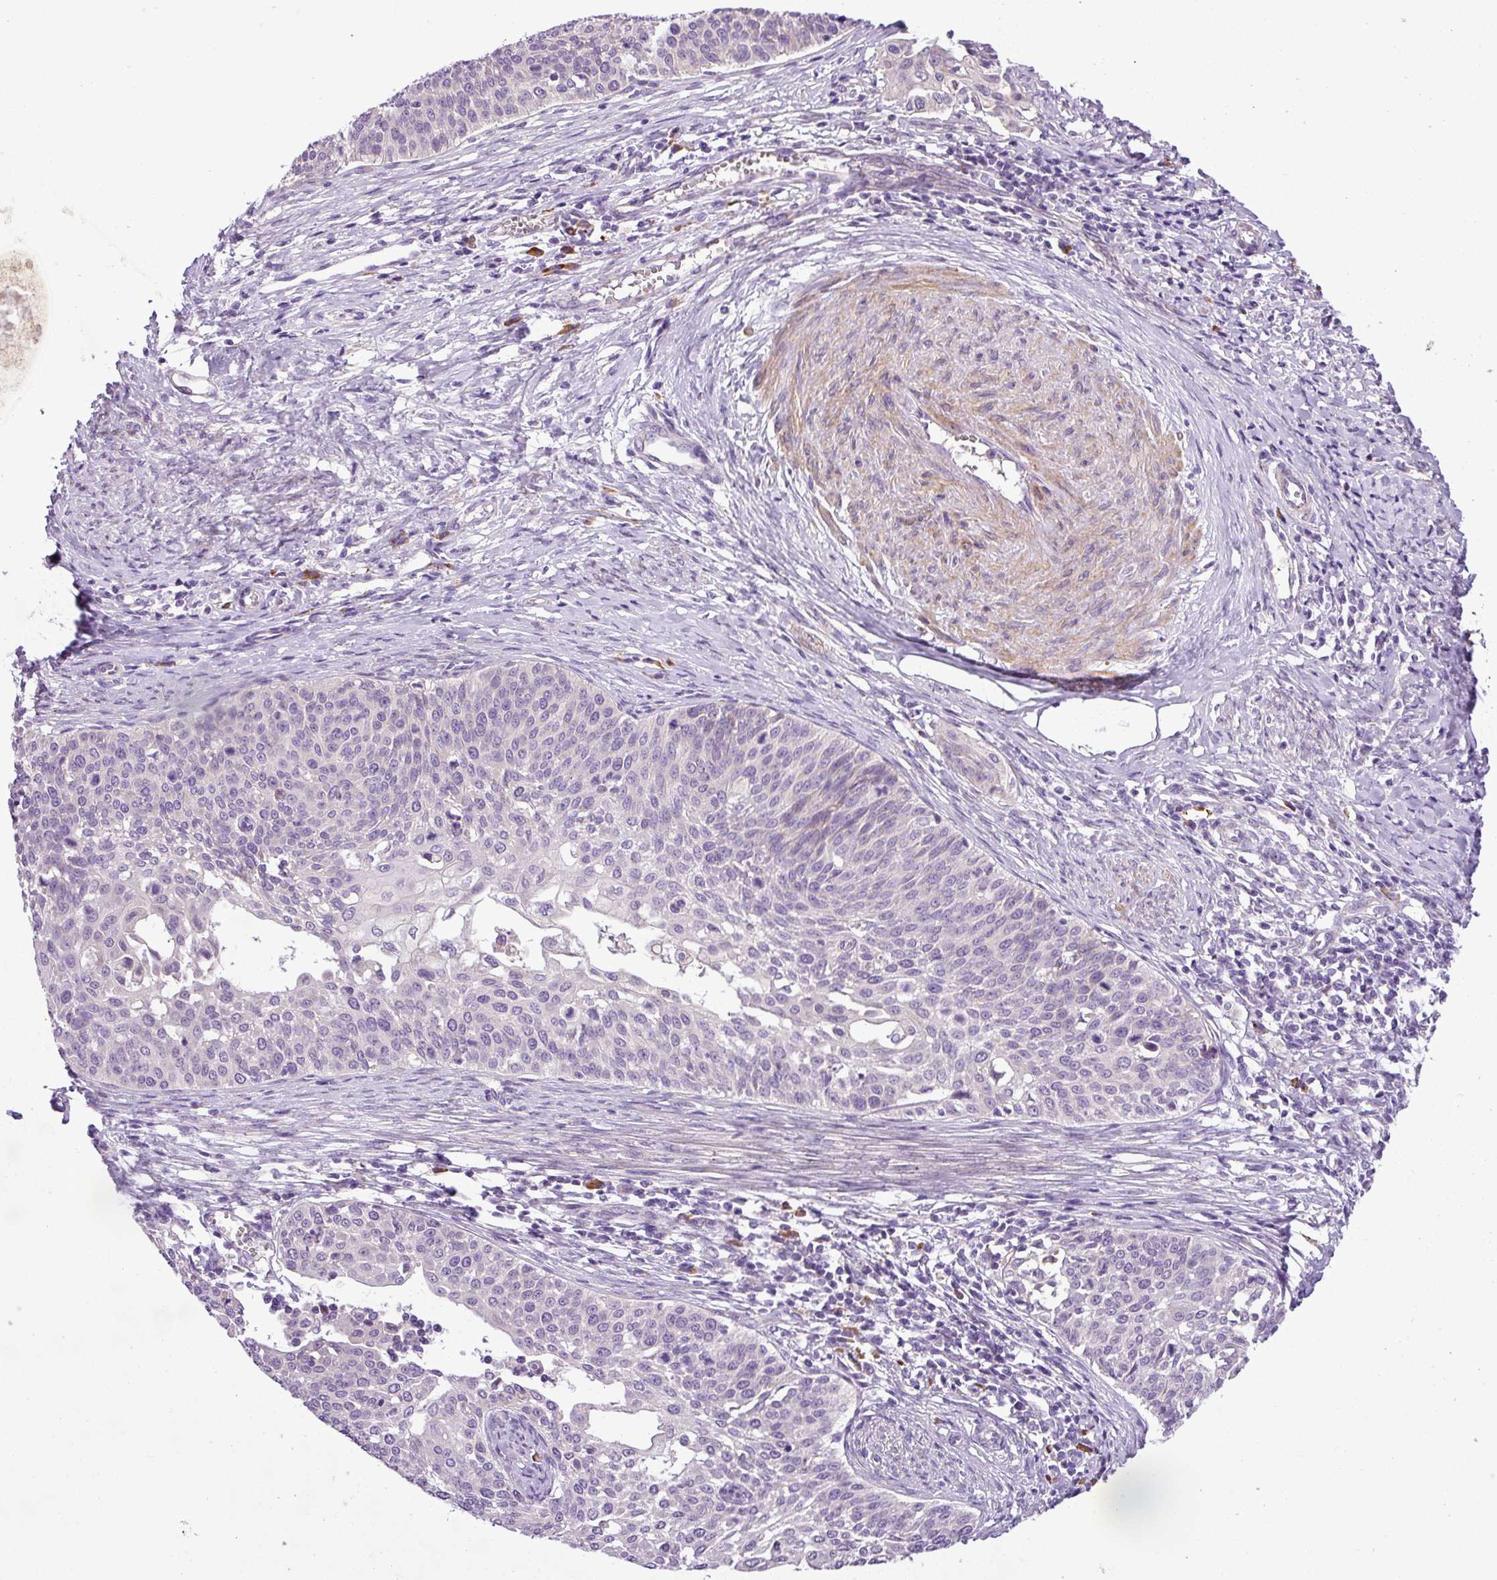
{"staining": {"intensity": "negative", "quantity": "none", "location": "none"}, "tissue": "cervical cancer", "cell_type": "Tumor cells", "image_type": "cancer", "snomed": [{"axis": "morphology", "description": "Squamous cell carcinoma, NOS"}, {"axis": "topography", "description": "Cervix"}], "caption": "Cervical cancer stained for a protein using immunohistochemistry (IHC) reveals no staining tumor cells.", "gene": "MOCS3", "patient": {"sex": "female", "age": 44}}